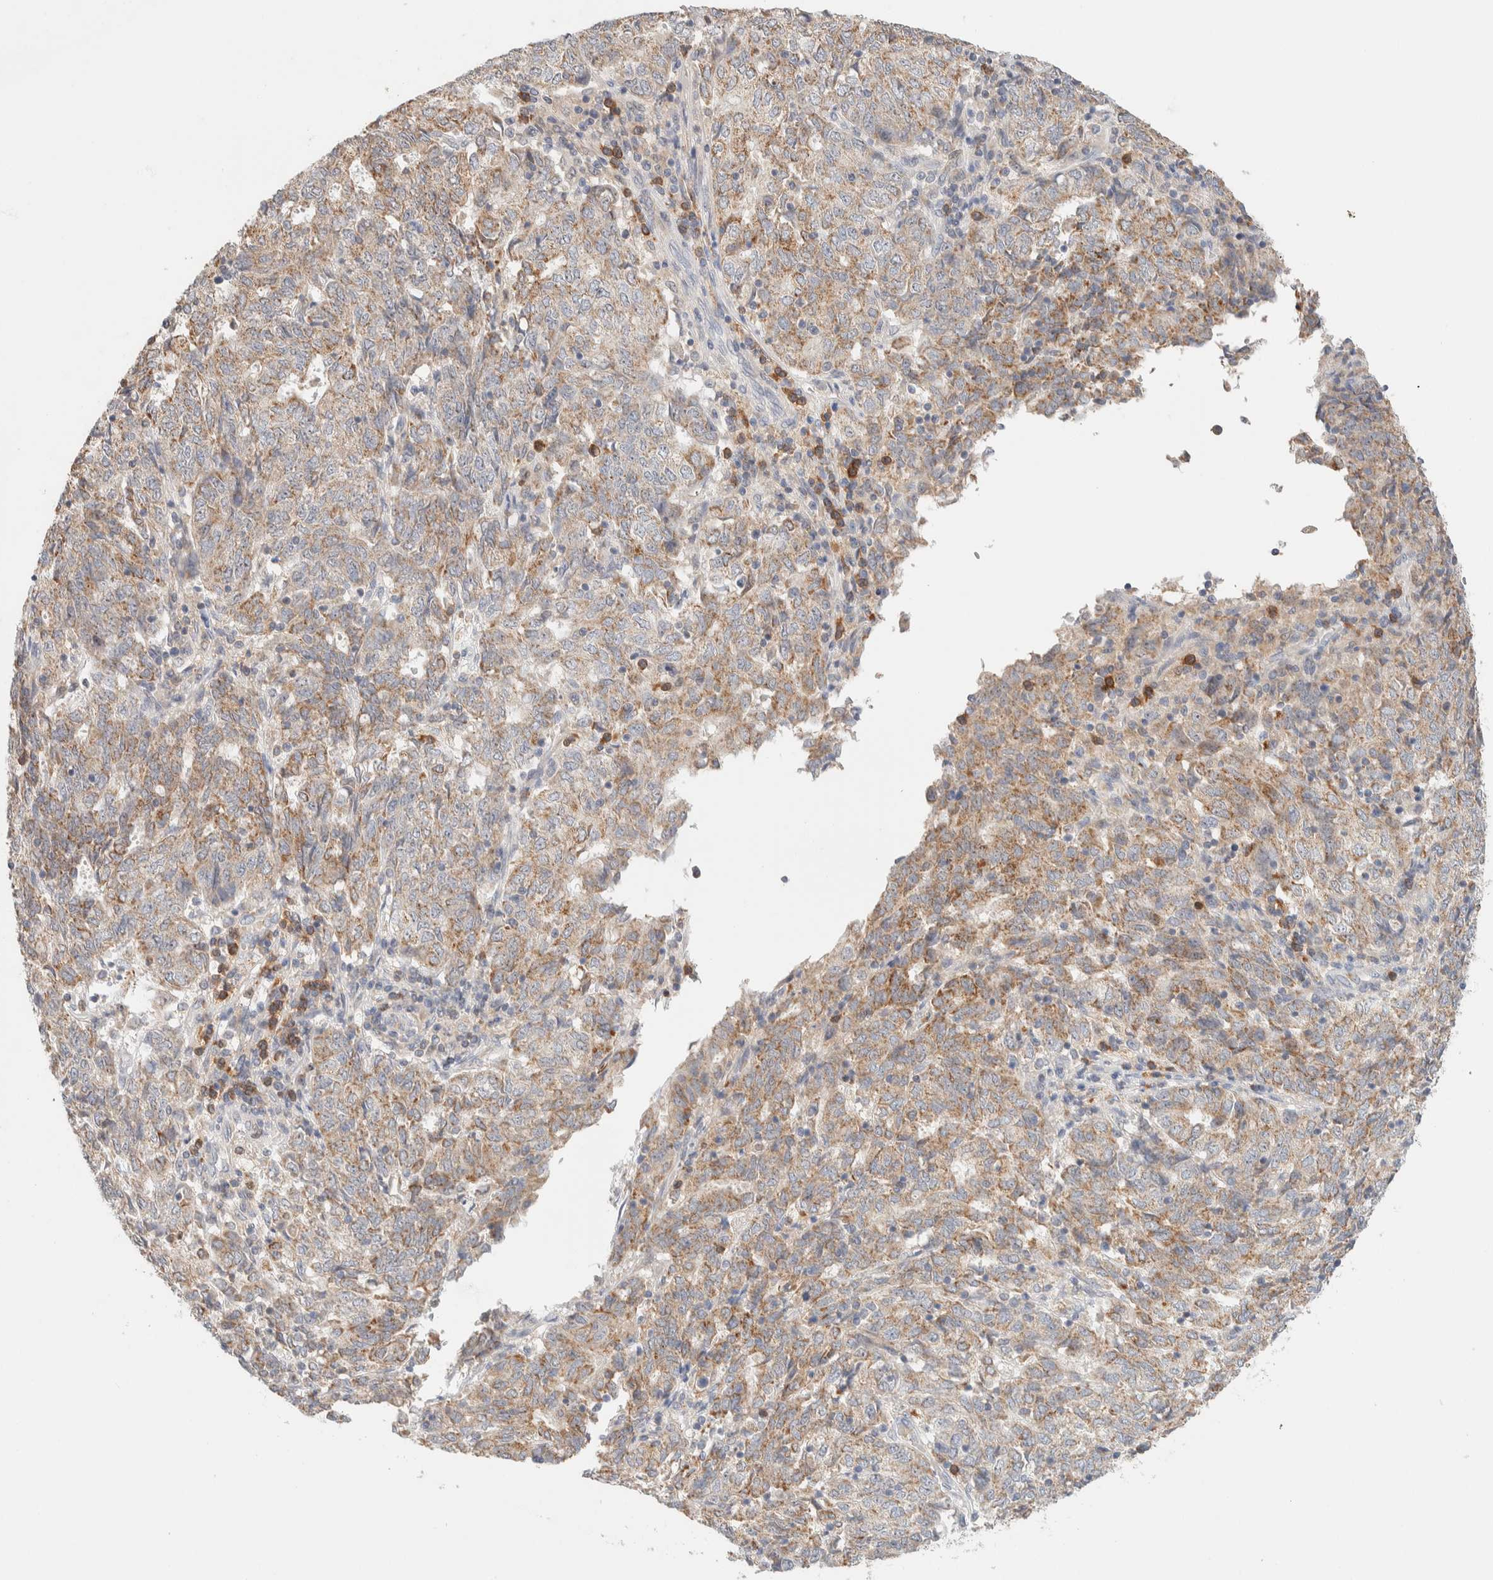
{"staining": {"intensity": "moderate", "quantity": ">75%", "location": "cytoplasmic/membranous"}, "tissue": "endometrial cancer", "cell_type": "Tumor cells", "image_type": "cancer", "snomed": [{"axis": "morphology", "description": "Adenocarcinoma, NOS"}, {"axis": "topography", "description": "Endometrium"}], "caption": "Endometrial cancer (adenocarcinoma) was stained to show a protein in brown. There is medium levels of moderate cytoplasmic/membranous staining in approximately >75% of tumor cells.", "gene": "HDHD3", "patient": {"sex": "female", "age": 80}}